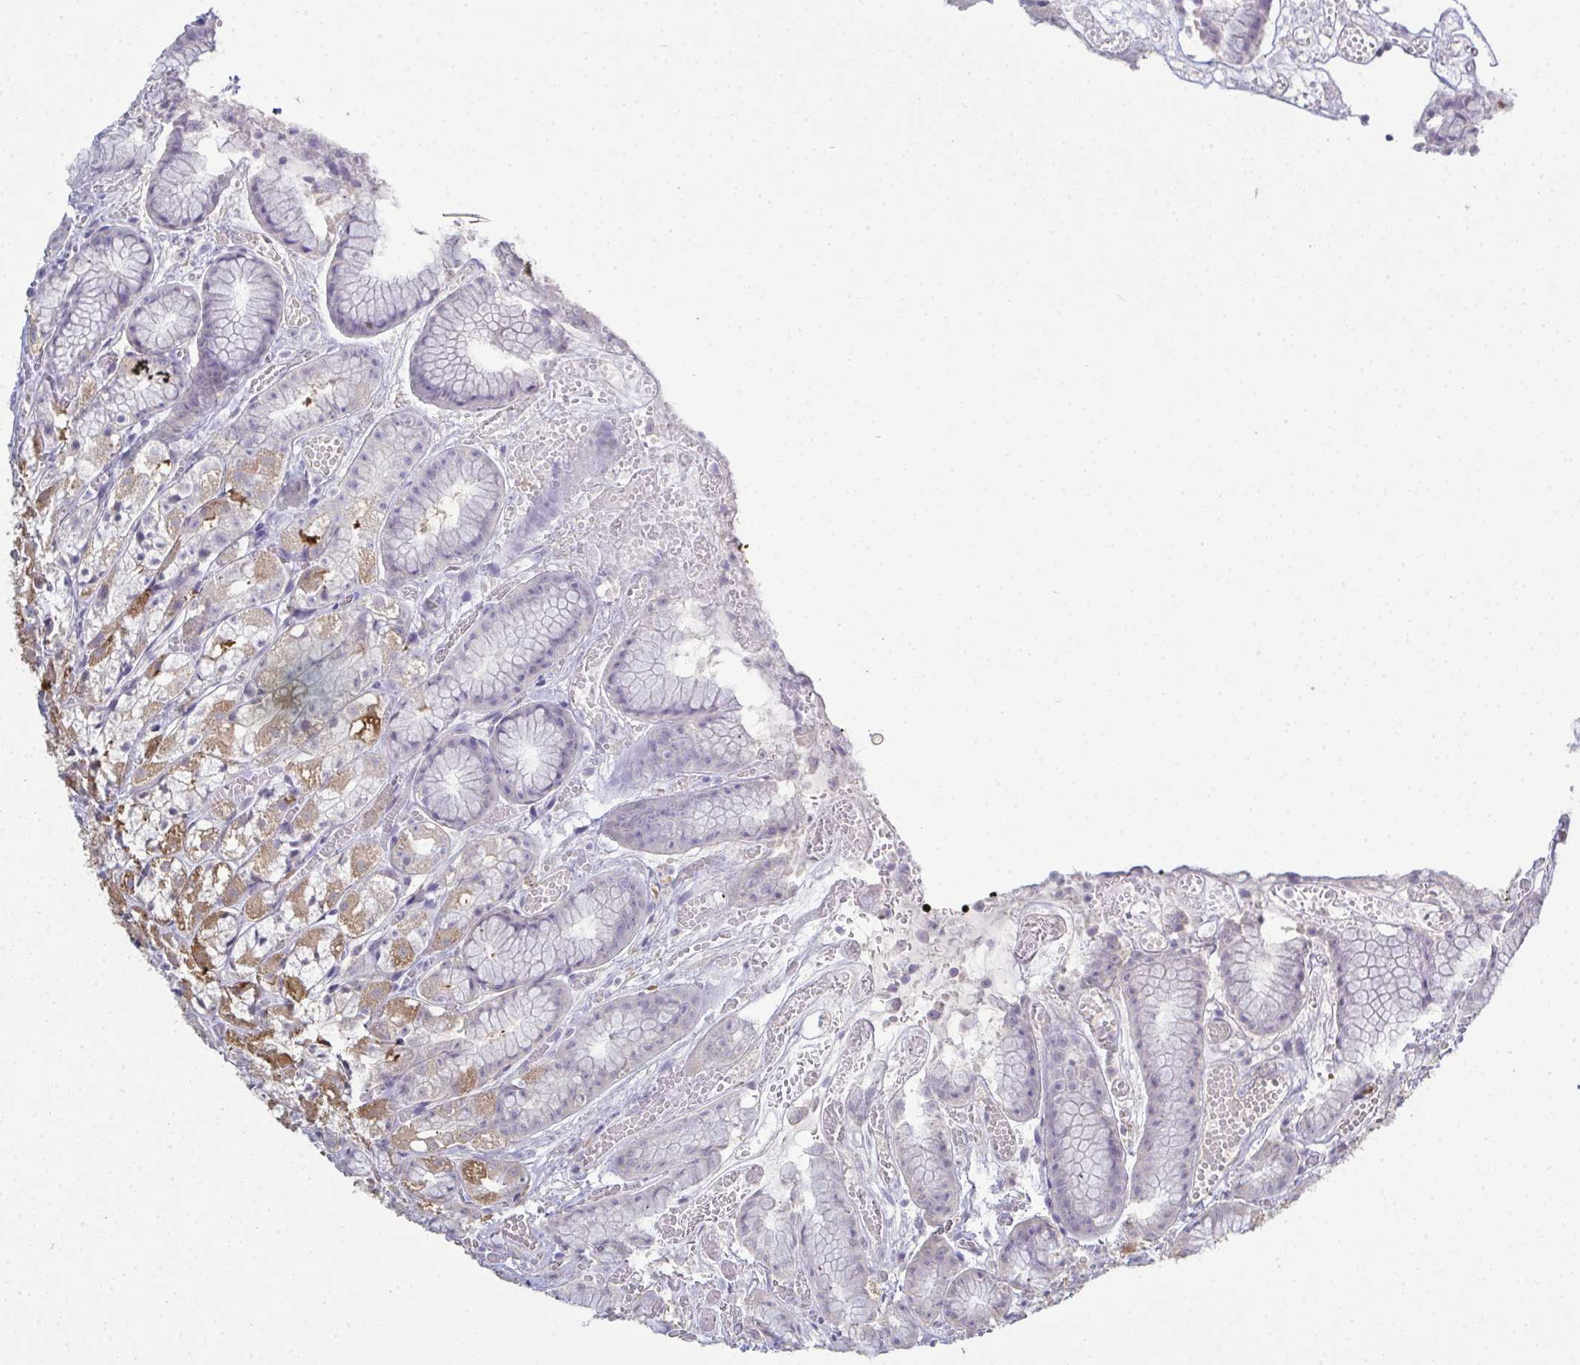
{"staining": {"intensity": "moderate", "quantity": "<25%", "location": "cytoplasmic/membranous"}, "tissue": "stomach", "cell_type": "Glandular cells", "image_type": "normal", "snomed": [{"axis": "morphology", "description": "Normal tissue, NOS"}, {"axis": "topography", "description": "Smooth muscle"}, {"axis": "topography", "description": "Stomach"}], "caption": "Glandular cells demonstrate low levels of moderate cytoplasmic/membranous positivity in approximately <25% of cells in normal stomach. The staining is performed using DAB brown chromogen to label protein expression. The nuclei are counter-stained blue using hematoxylin.", "gene": "ADAM21", "patient": {"sex": "male", "age": 70}}